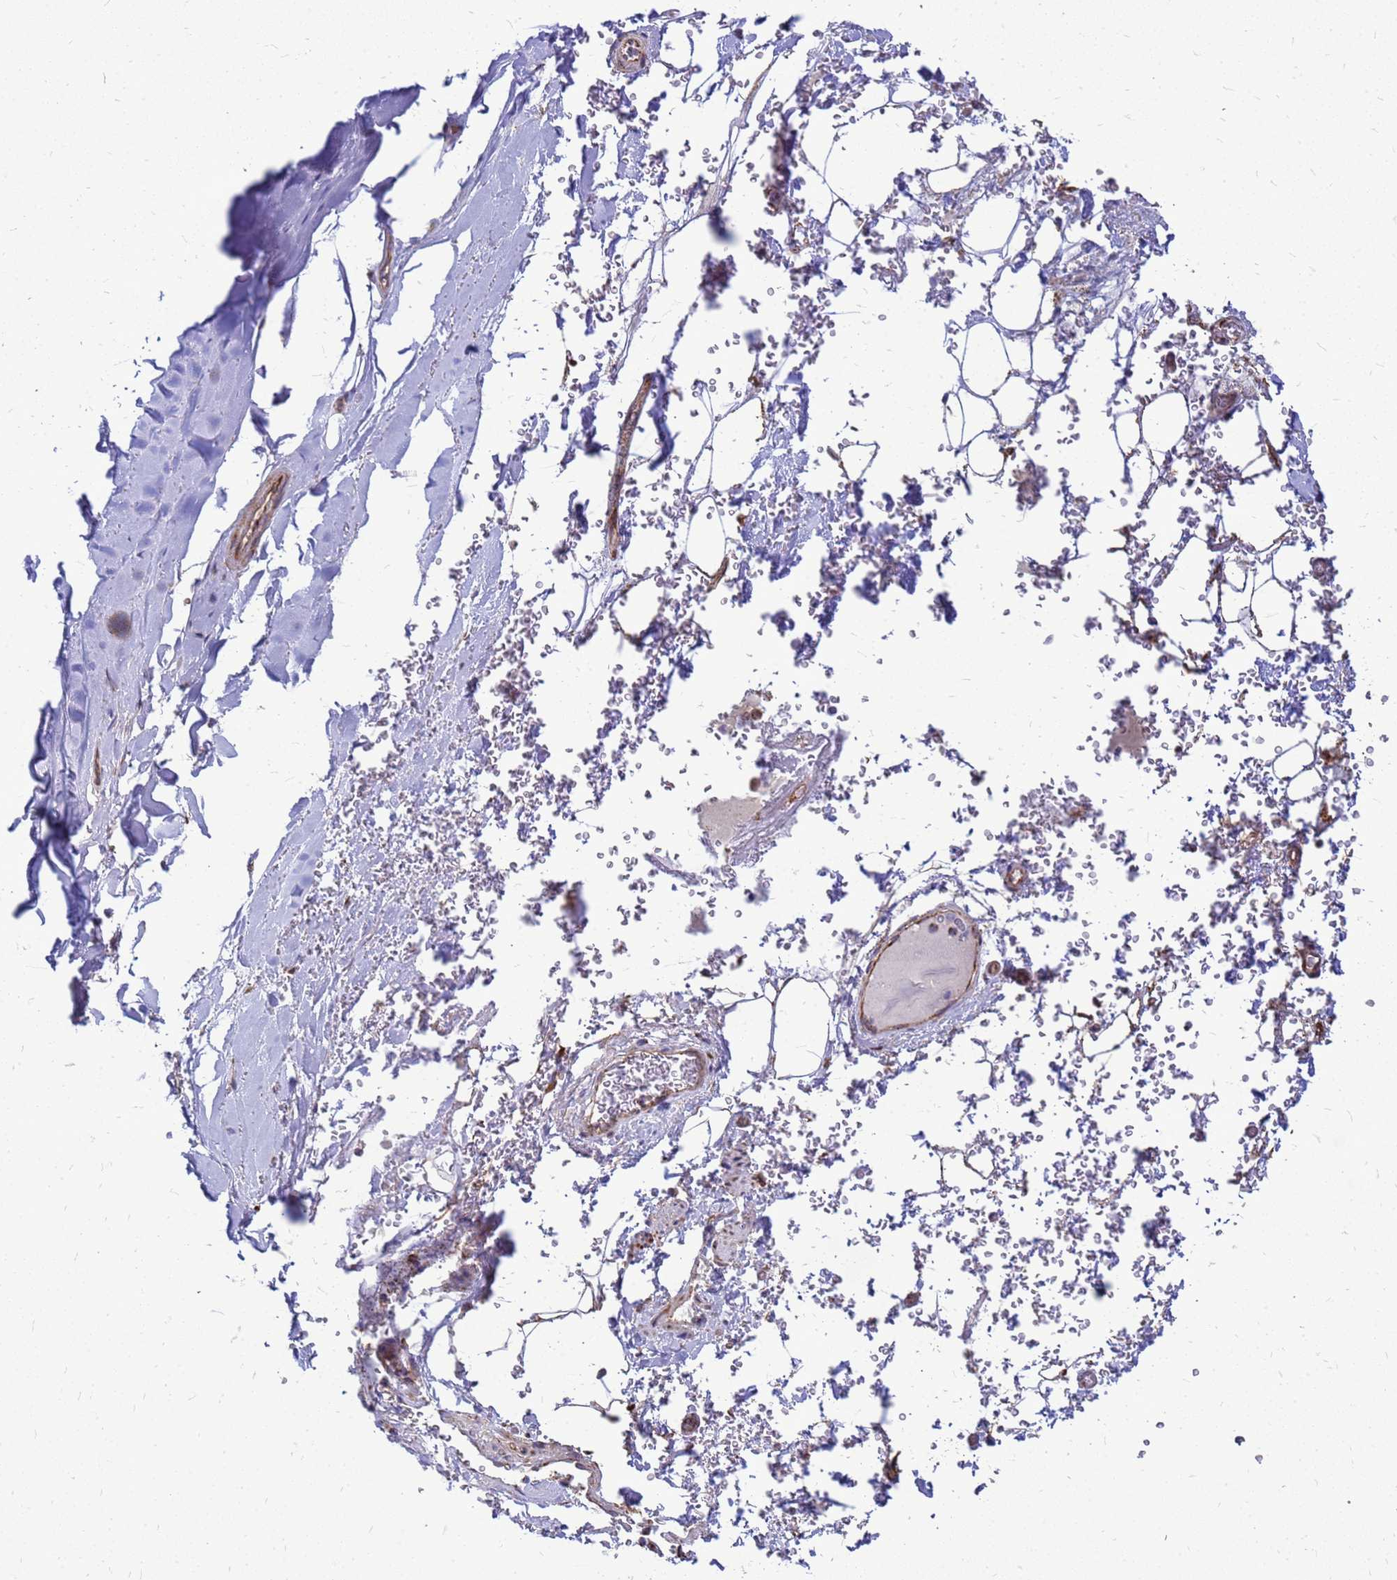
{"staining": {"intensity": "weak", "quantity": ">75%", "location": "cytoplasmic/membranous"}, "tissue": "adipose tissue", "cell_type": "Adipocytes", "image_type": "normal", "snomed": [{"axis": "morphology", "description": "Normal tissue, NOS"}, {"axis": "topography", "description": "Cartilage tissue"}], "caption": "Immunohistochemistry of unremarkable human adipose tissue exhibits low levels of weak cytoplasmic/membranous staining in about >75% of adipocytes.", "gene": "FSTL4", "patient": {"sex": "female", "age": 63}}